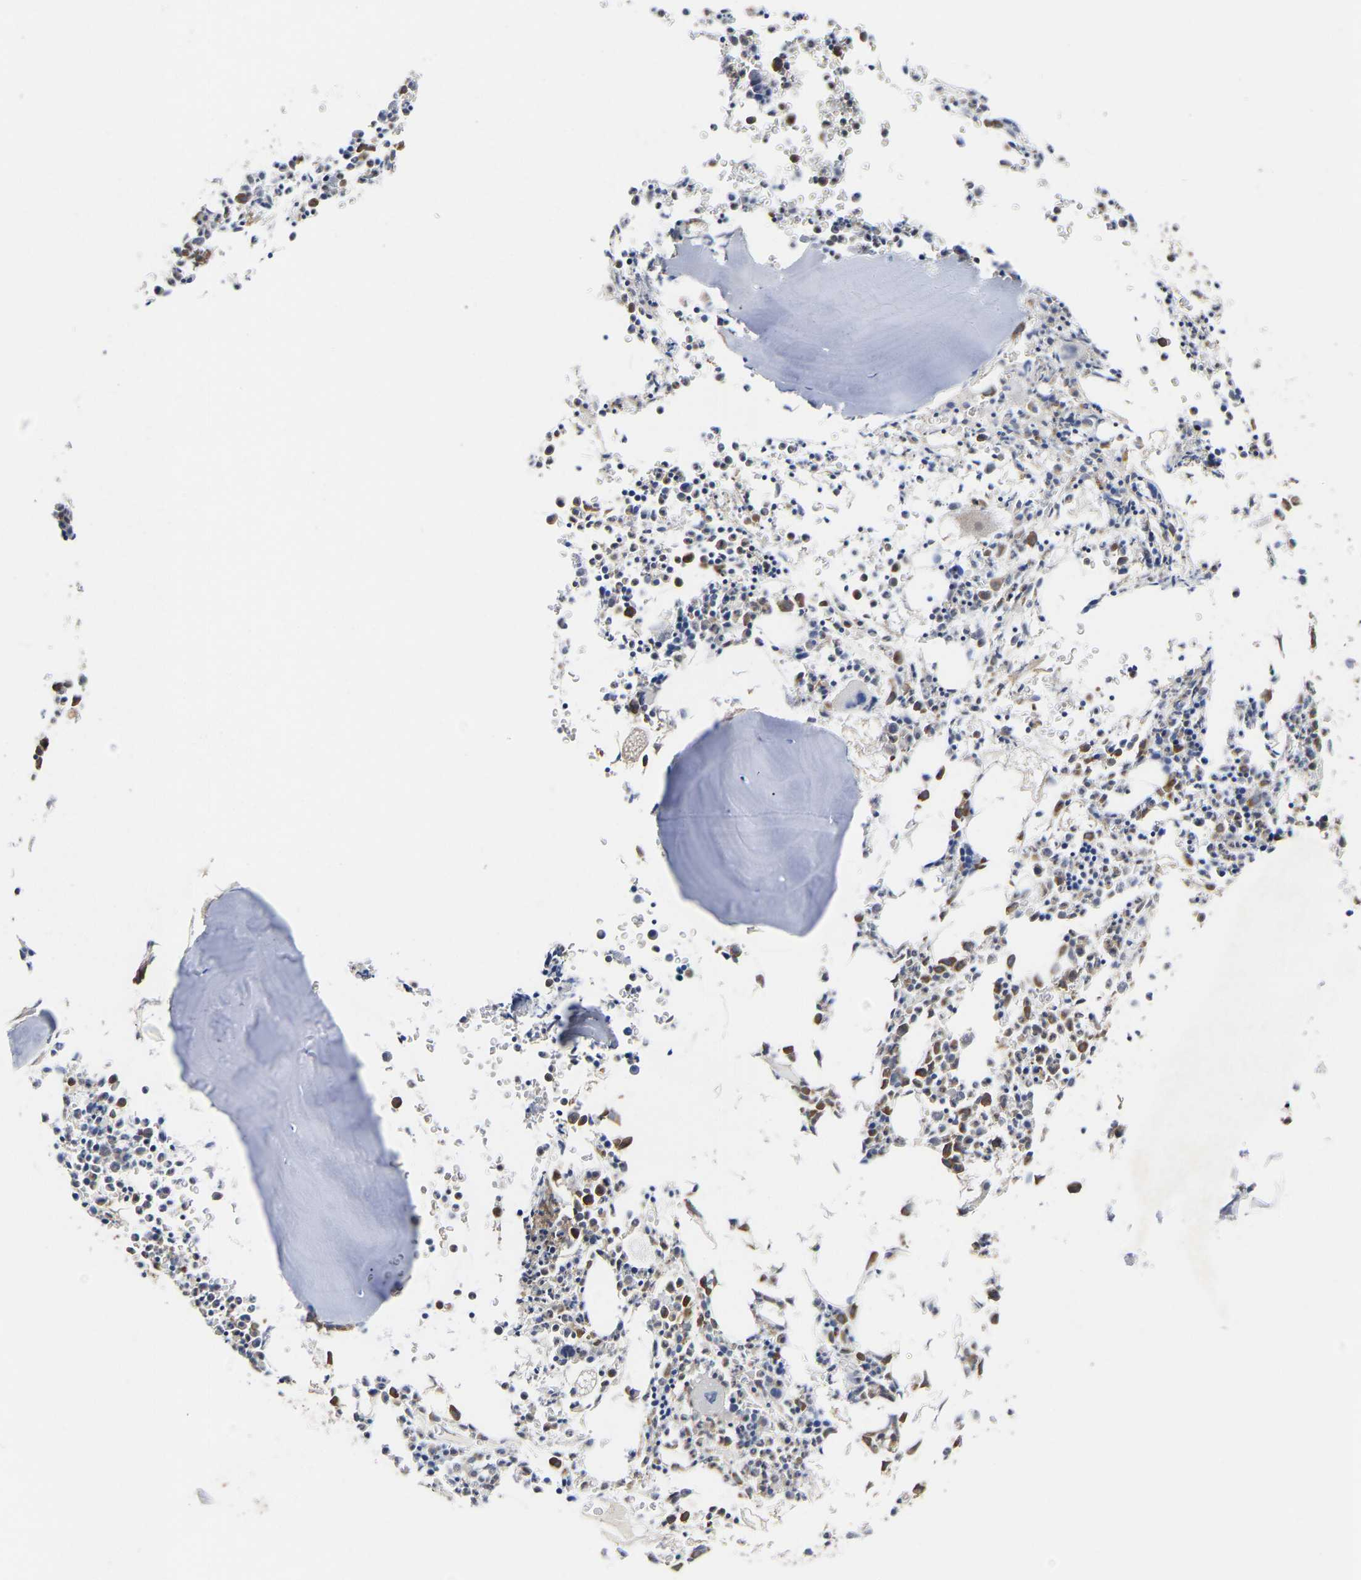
{"staining": {"intensity": "moderate", "quantity": "25%-75%", "location": "cytoplasmic/membranous"}, "tissue": "bone marrow", "cell_type": "Hematopoietic cells", "image_type": "normal", "snomed": [{"axis": "morphology", "description": "Normal tissue, NOS"}, {"axis": "morphology", "description": "Inflammation, NOS"}, {"axis": "topography", "description": "Bone marrow"}], "caption": "The photomicrograph displays a brown stain indicating the presence of a protein in the cytoplasmic/membranous of hematopoietic cells in bone marrow.", "gene": "METTL16", "patient": {"sex": "female", "age": 40}}